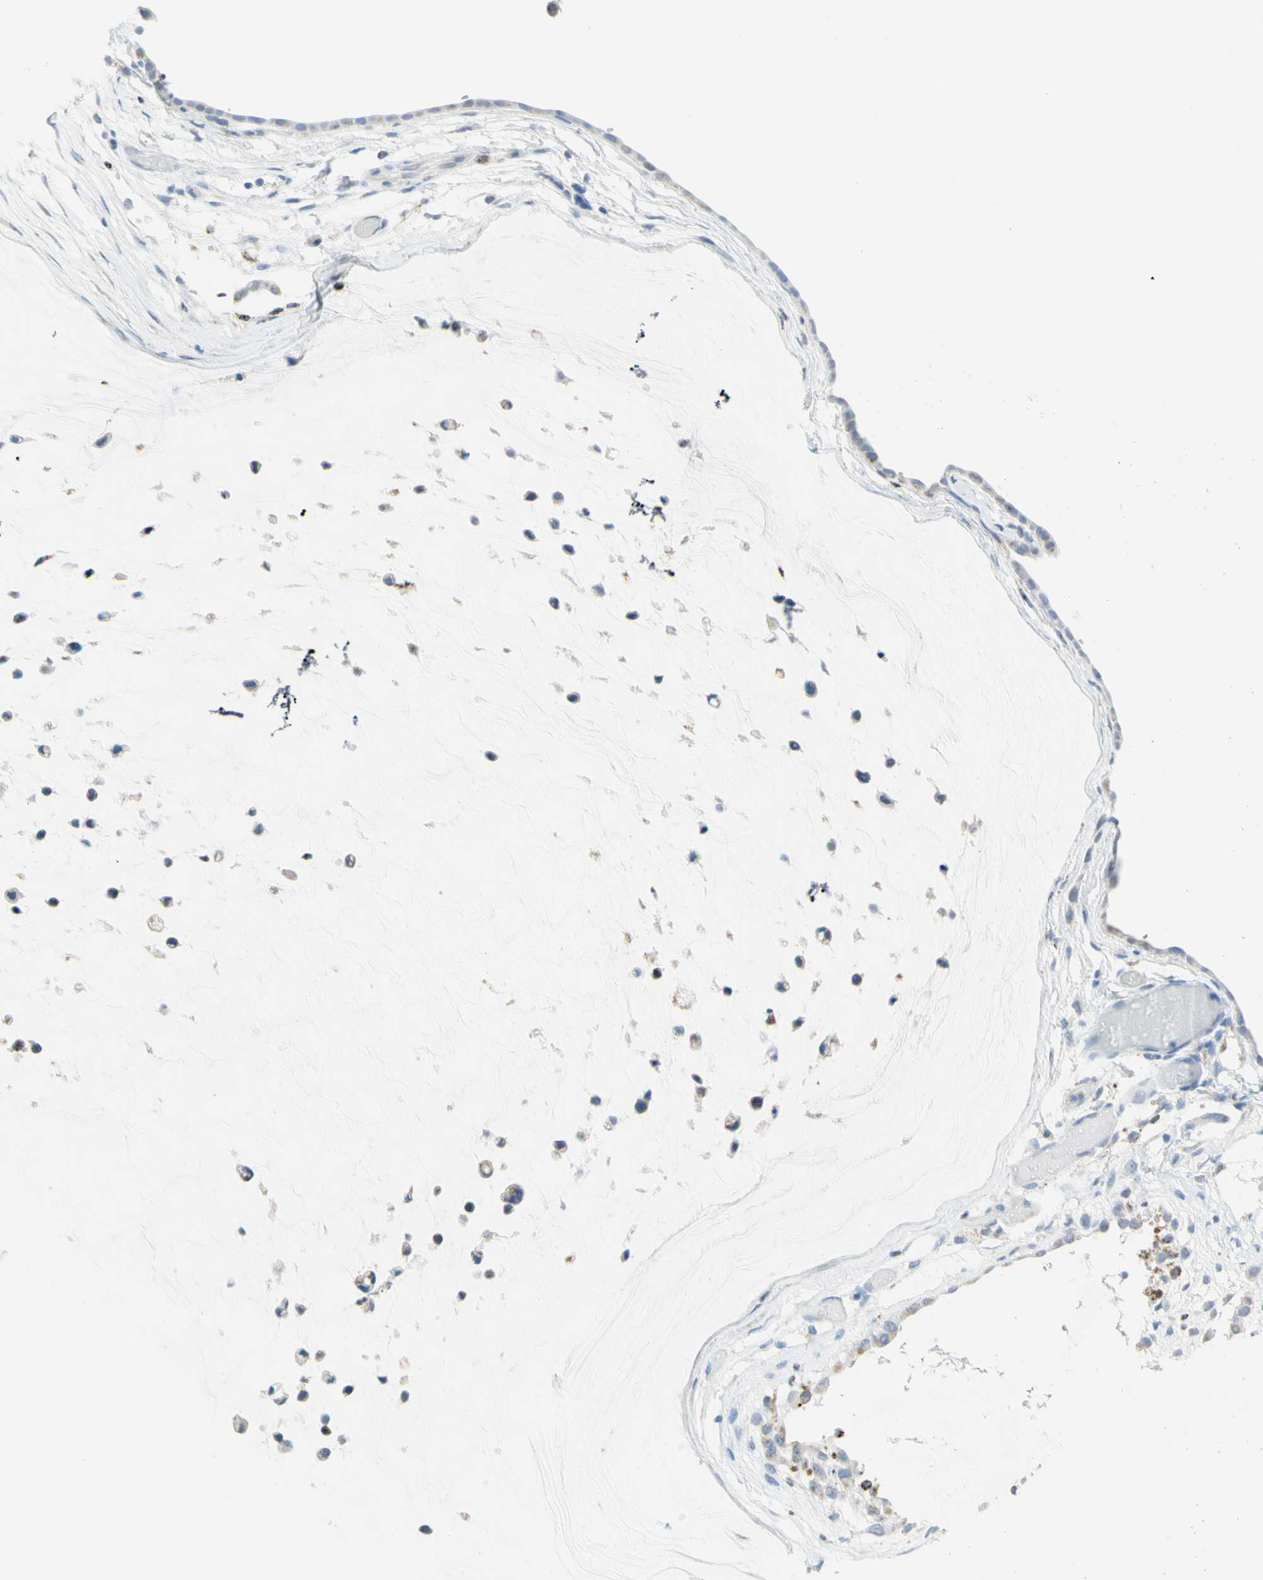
{"staining": {"intensity": "negative", "quantity": "none", "location": "none"}, "tissue": "ovarian cancer", "cell_type": "Tumor cells", "image_type": "cancer", "snomed": [{"axis": "morphology", "description": "Cystadenocarcinoma, mucinous, NOS"}, {"axis": "topography", "description": "Ovary"}], "caption": "A histopathology image of ovarian cancer stained for a protein reveals no brown staining in tumor cells.", "gene": "CYSLTR1", "patient": {"sex": "female", "age": 39}}